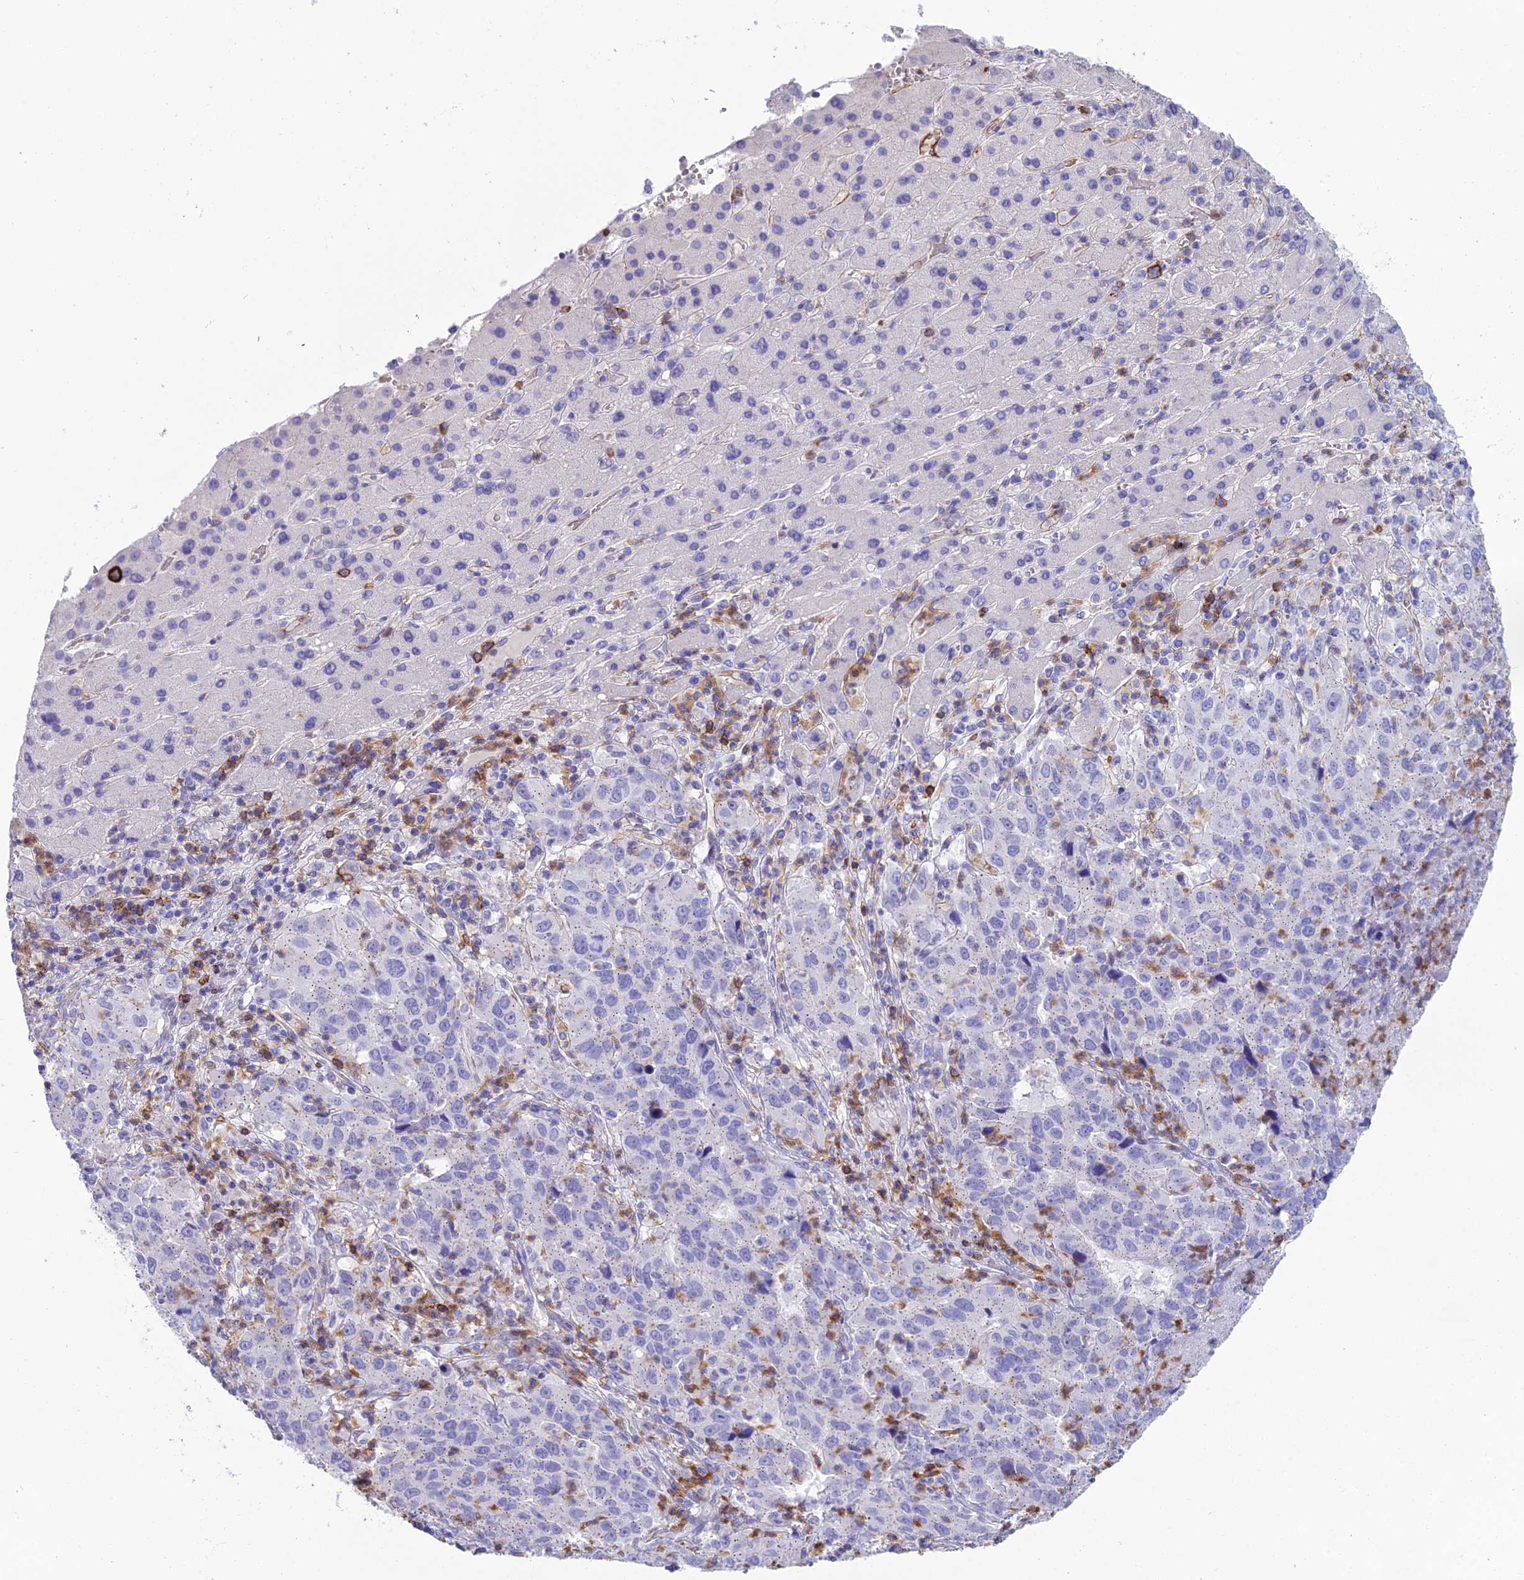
{"staining": {"intensity": "negative", "quantity": "none", "location": "none"}, "tissue": "liver cancer", "cell_type": "Tumor cells", "image_type": "cancer", "snomed": [{"axis": "morphology", "description": "Carcinoma, Hepatocellular, NOS"}, {"axis": "topography", "description": "Liver"}], "caption": "Tumor cells are negative for protein expression in human liver cancer.", "gene": "OR1Q1", "patient": {"sex": "male", "age": 63}}